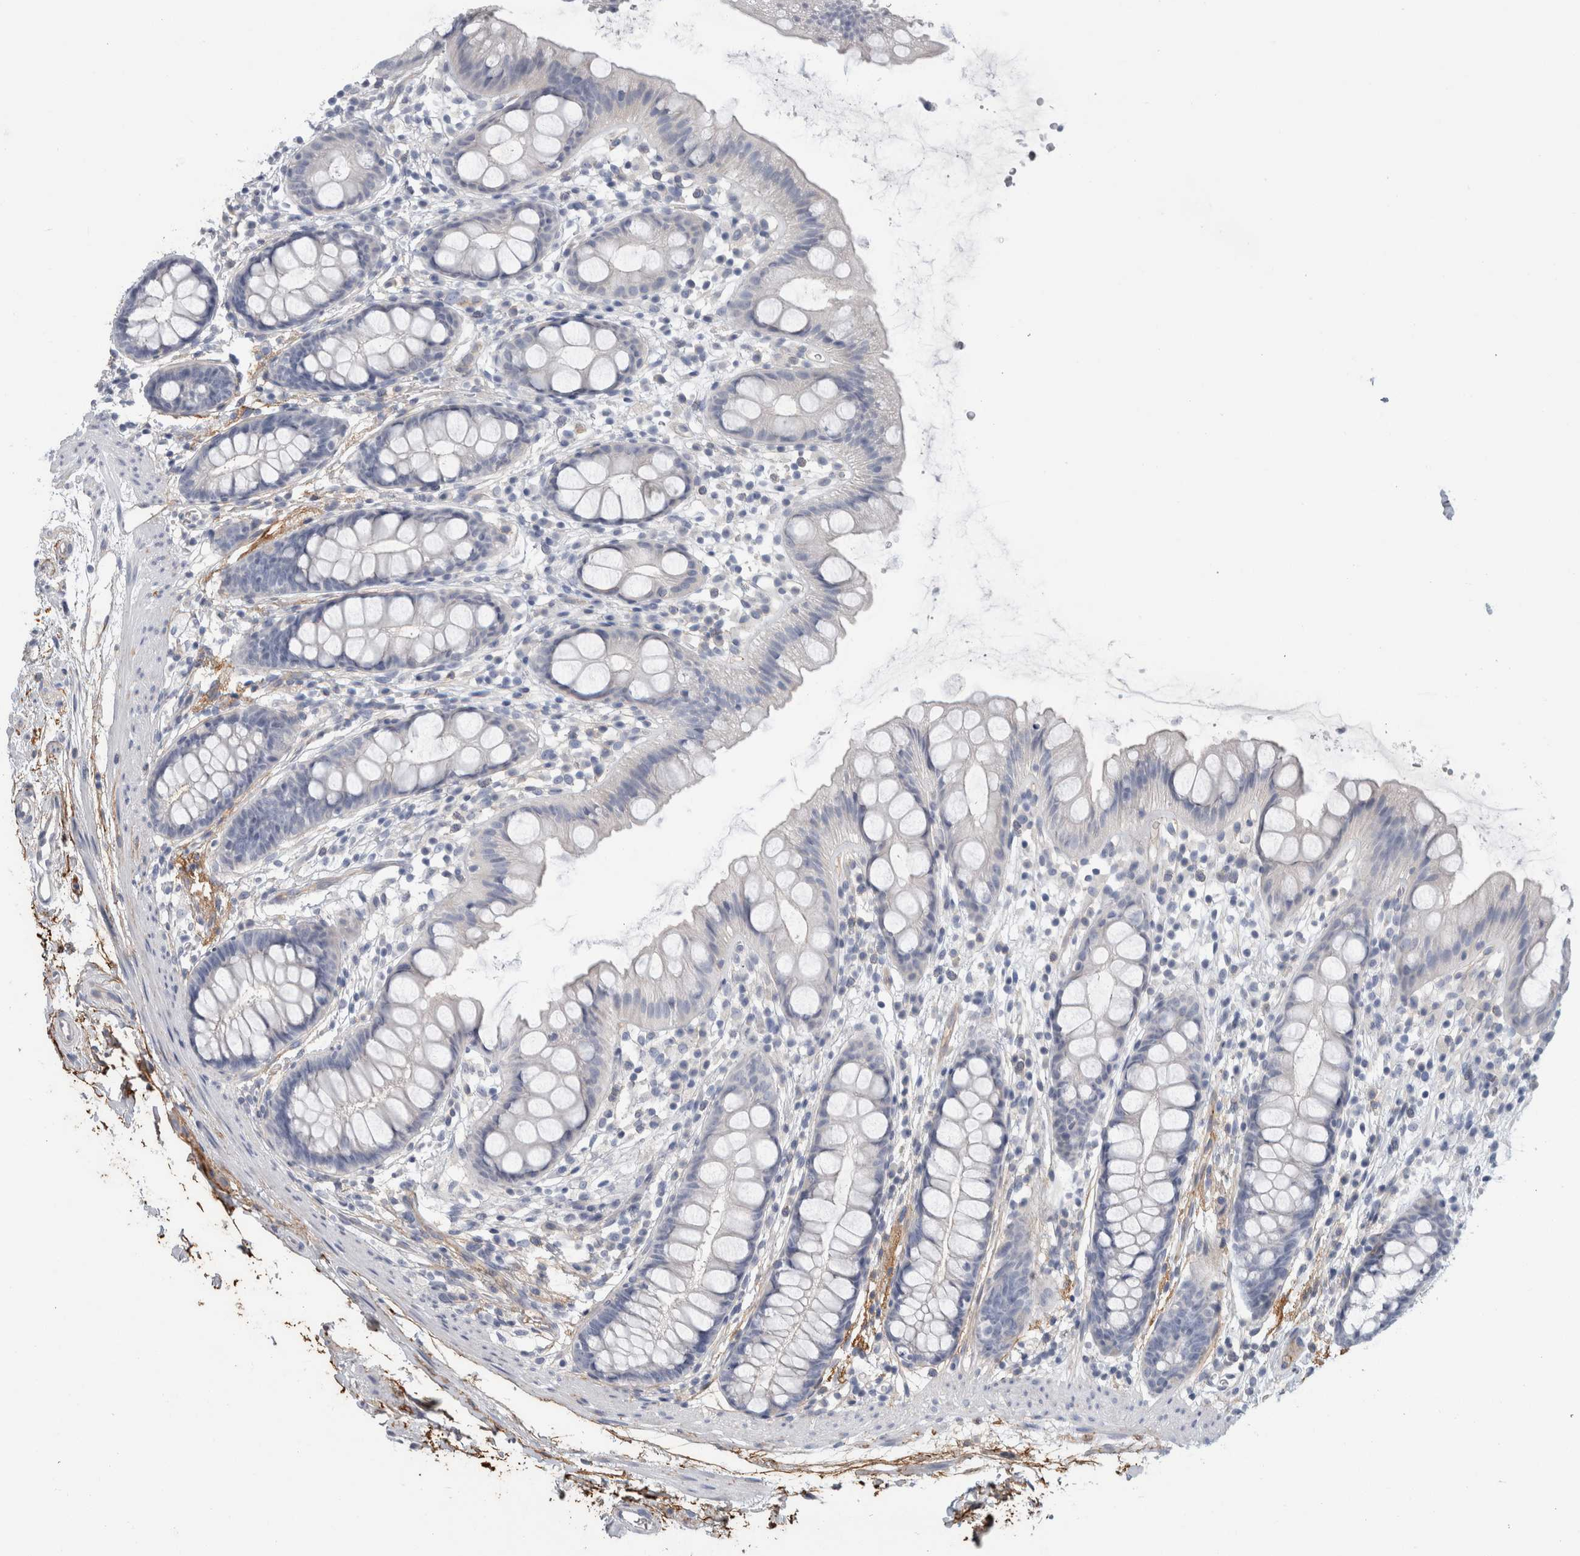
{"staining": {"intensity": "strong", "quantity": "<25%", "location": "cytoplasmic/membranous"}, "tissue": "rectum", "cell_type": "Glandular cells", "image_type": "normal", "snomed": [{"axis": "morphology", "description": "Normal tissue, NOS"}, {"axis": "topography", "description": "Rectum"}], "caption": "Strong cytoplasmic/membranous staining for a protein is appreciated in approximately <25% of glandular cells of benign rectum using IHC.", "gene": "CD55", "patient": {"sex": "female", "age": 65}}